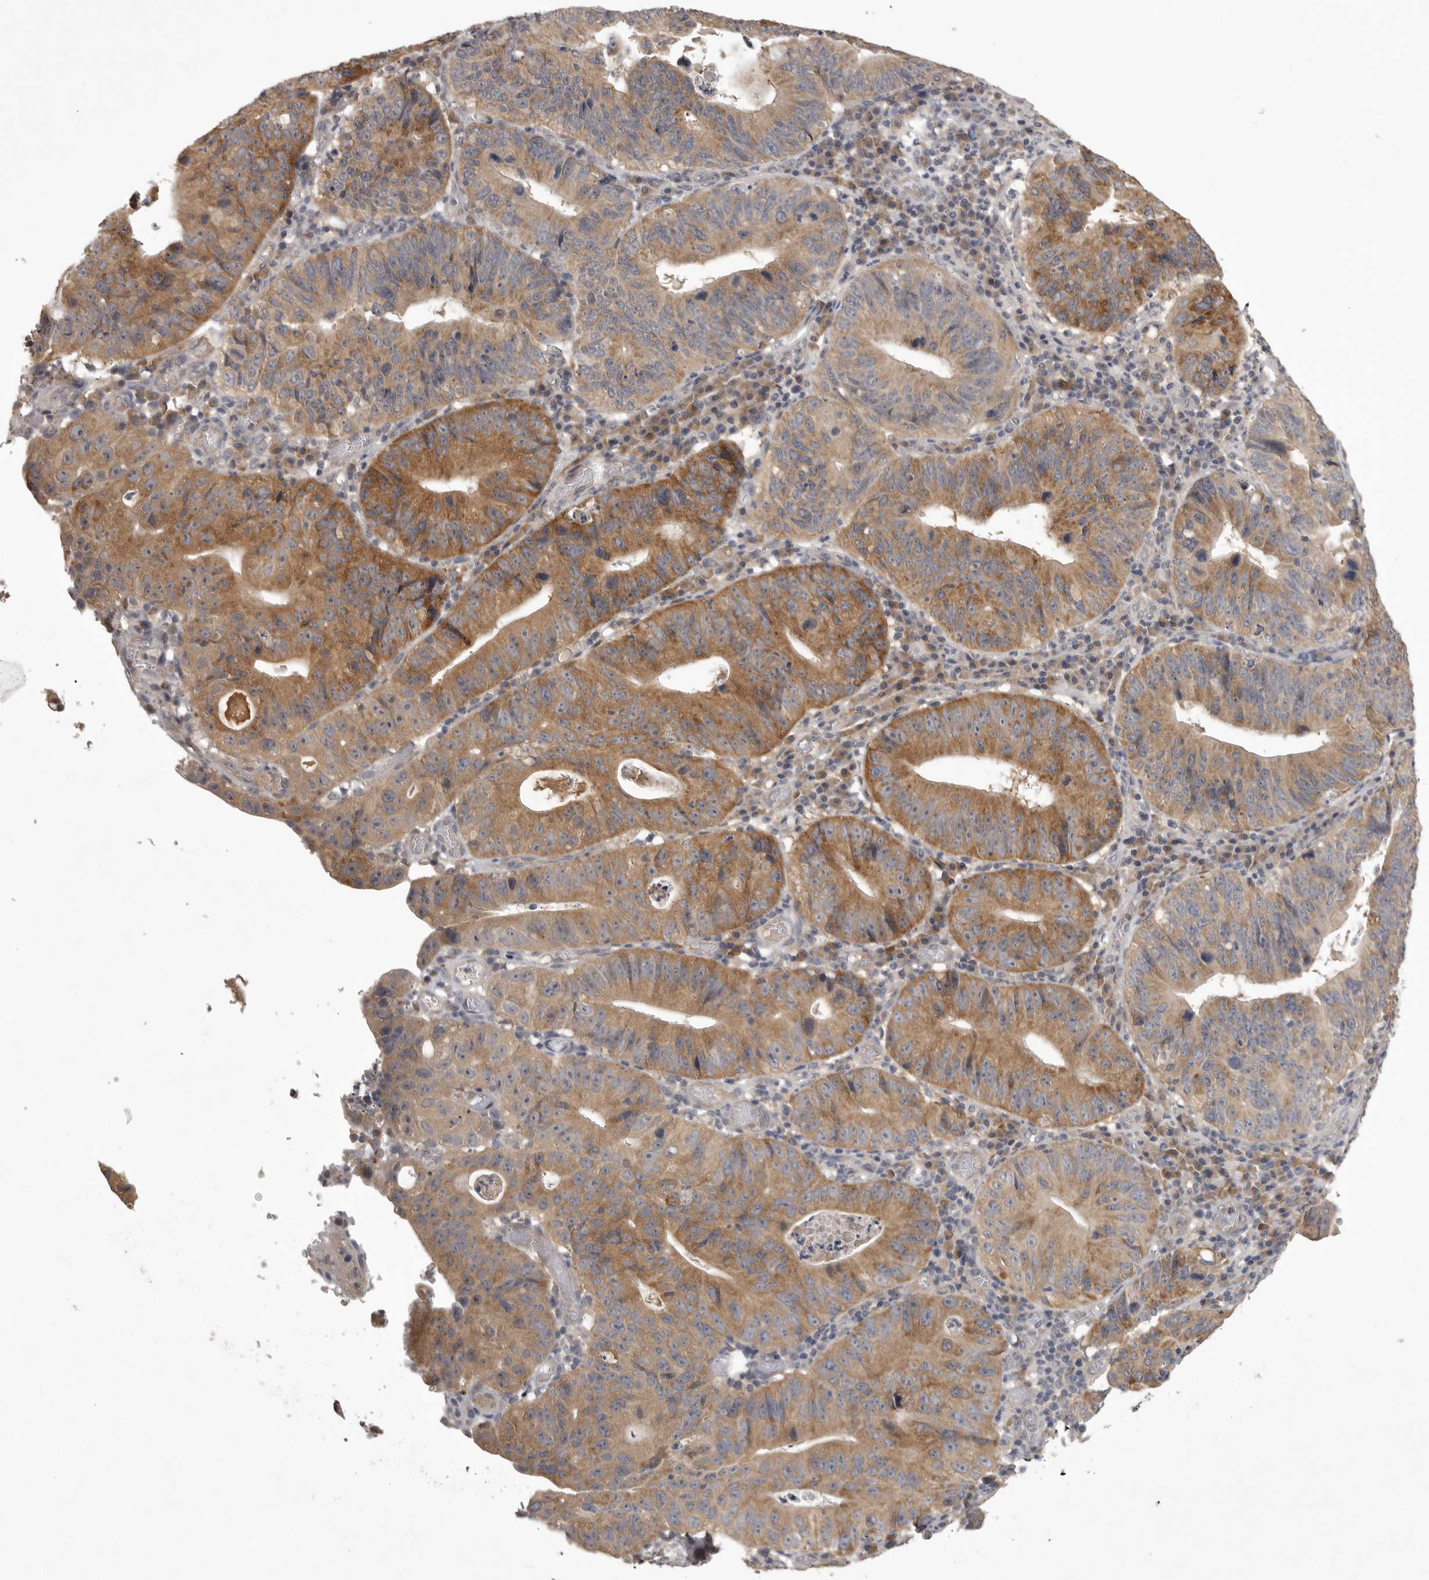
{"staining": {"intensity": "moderate", "quantity": ">75%", "location": "cytoplasmic/membranous"}, "tissue": "stomach cancer", "cell_type": "Tumor cells", "image_type": "cancer", "snomed": [{"axis": "morphology", "description": "Adenocarcinoma, NOS"}, {"axis": "topography", "description": "Stomach"}], "caption": "Protein staining exhibits moderate cytoplasmic/membranous staining in approximately >75% of tumor cells in stomach adenocarcinoma.", "gene": "ZNF114", "patient": {"sex": "male", "age": 59}}